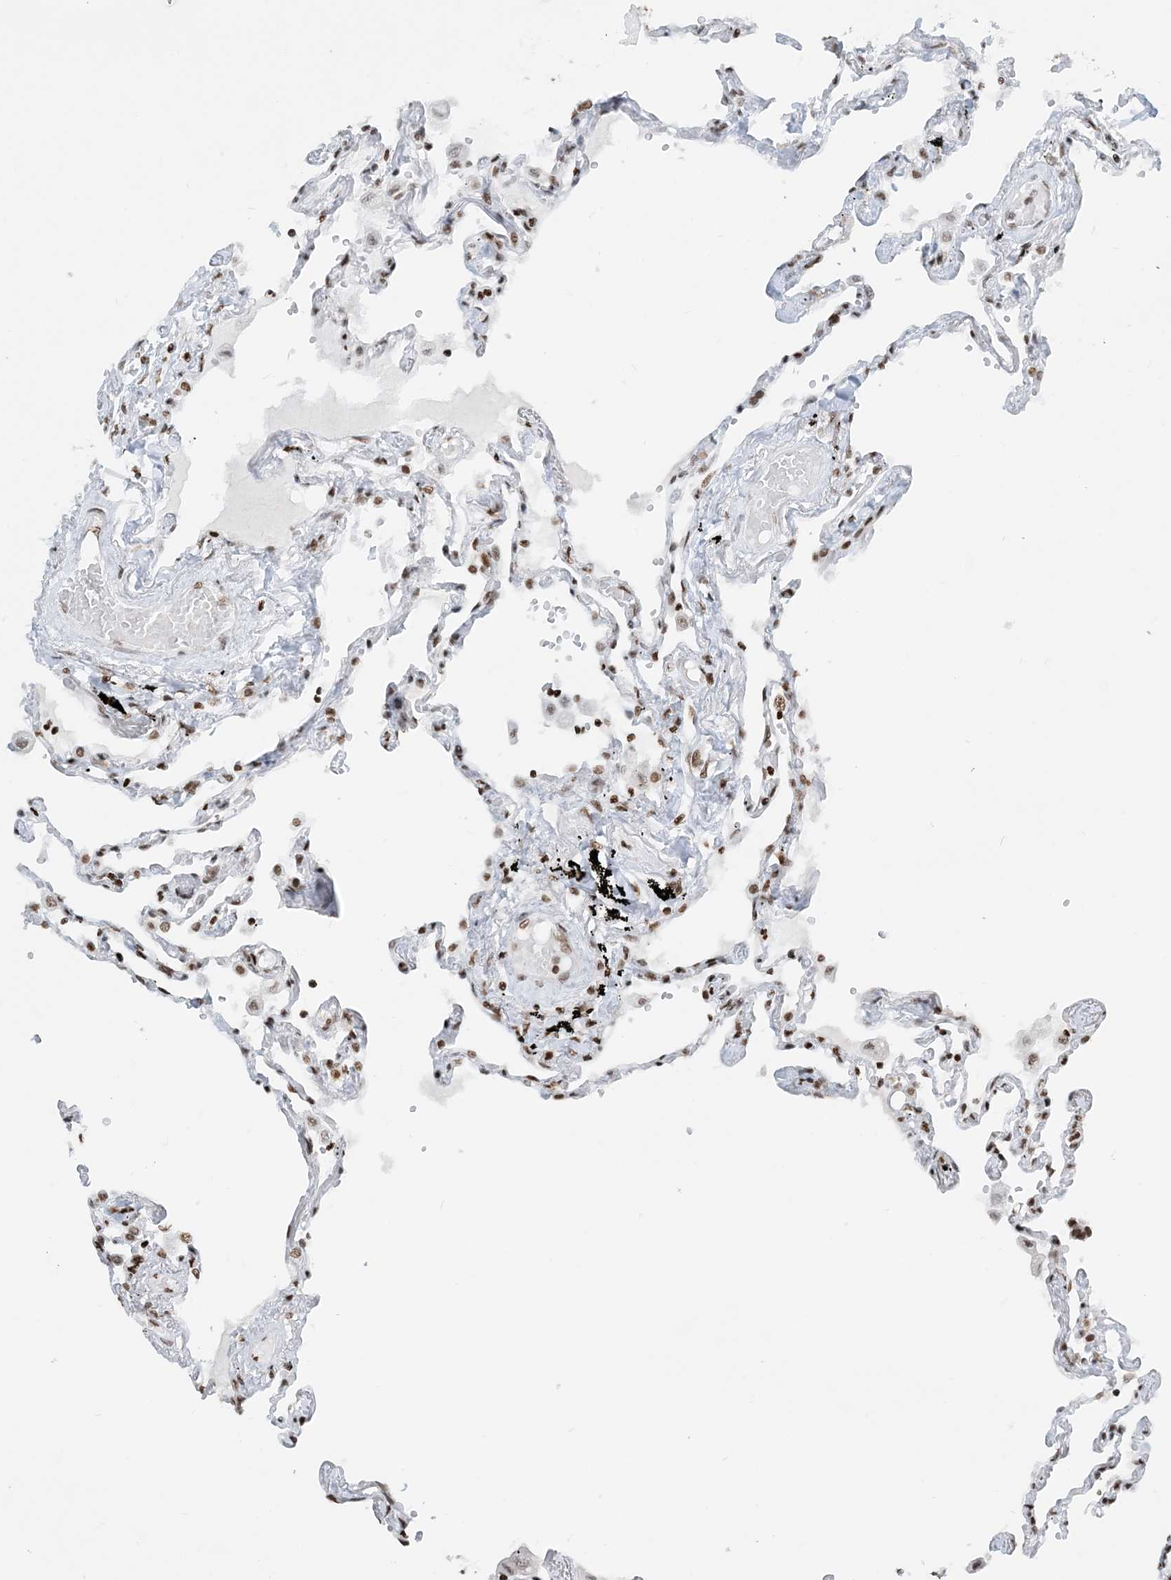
{"staining": {"intensity": "moderate", "quantity": ">75%", "location": "nuclear"}, "tissue": "lung", "cell_type": "Alveolar cells", "image_type": "normal", "snomed": [{"axis": "morphology", "description": "Normal tissue, NOS"}, {"axis": "topography", "description": "Lung"}], "caption": "Immunohistochemical staining of normal lung shows moderate nuclear protein expression in about >75% of alveolar cells. (IHC, brightfield microscopy, high magnification).", "gene": "H3", "patient": {"sex": "female", "age": 67}}